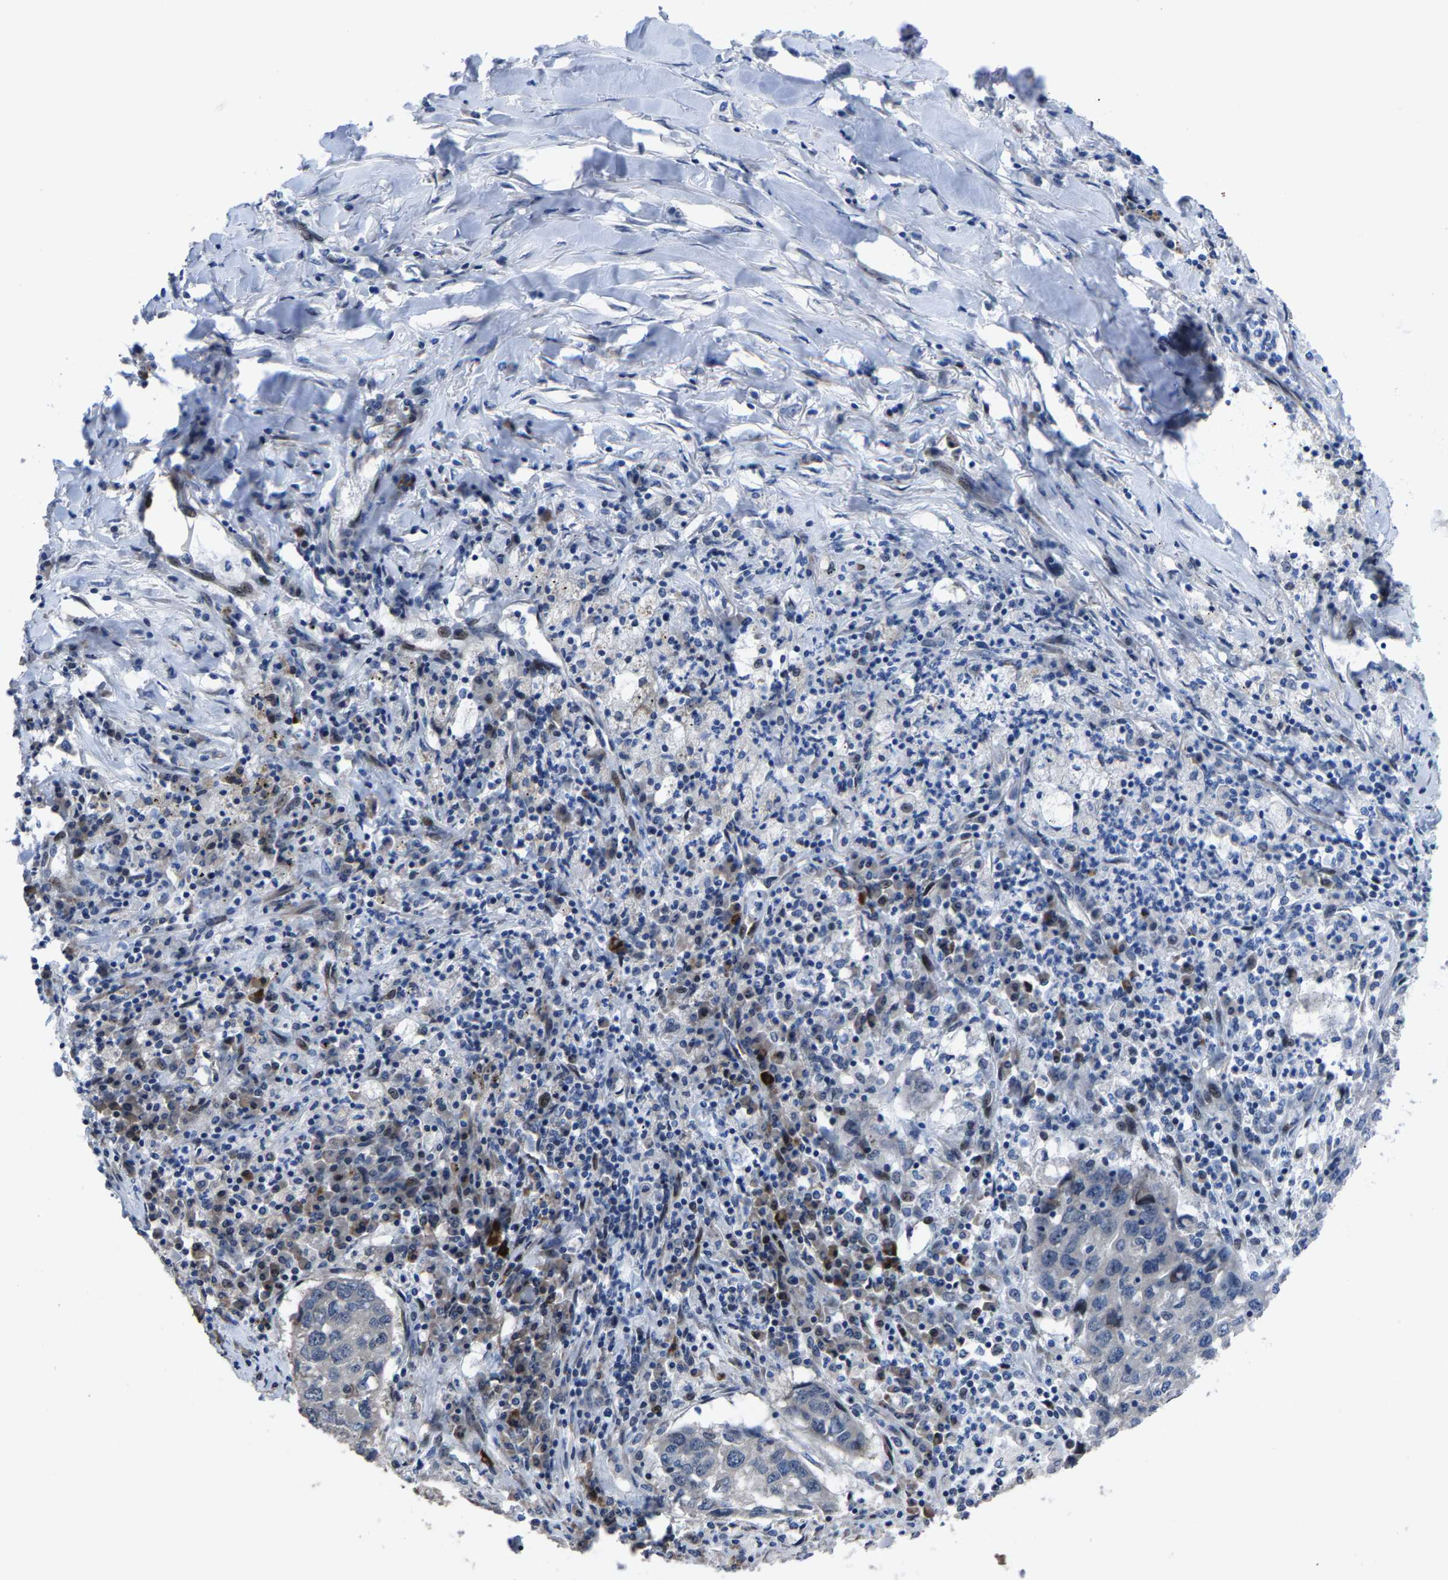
{"staining": {"intensity": "negative", "quantity": "none", "location": "none"}, "tissue": "lung cancer", "cell_type": "Tumor cells", "image_type": "cancer", "snomed": [{"axis": "morphology", "description": "Squamous cell carcinoma, NOS"}, {"axis": "topography", "description": "Lung"}], "caption": "Photomicrograph shows no significant protein positivity in tumor cells of lung cancer. (IHC, brightfield microscopy, high magnification).", "gene": "HAUS6", "patient": {"sex": "female", "age": 63}}